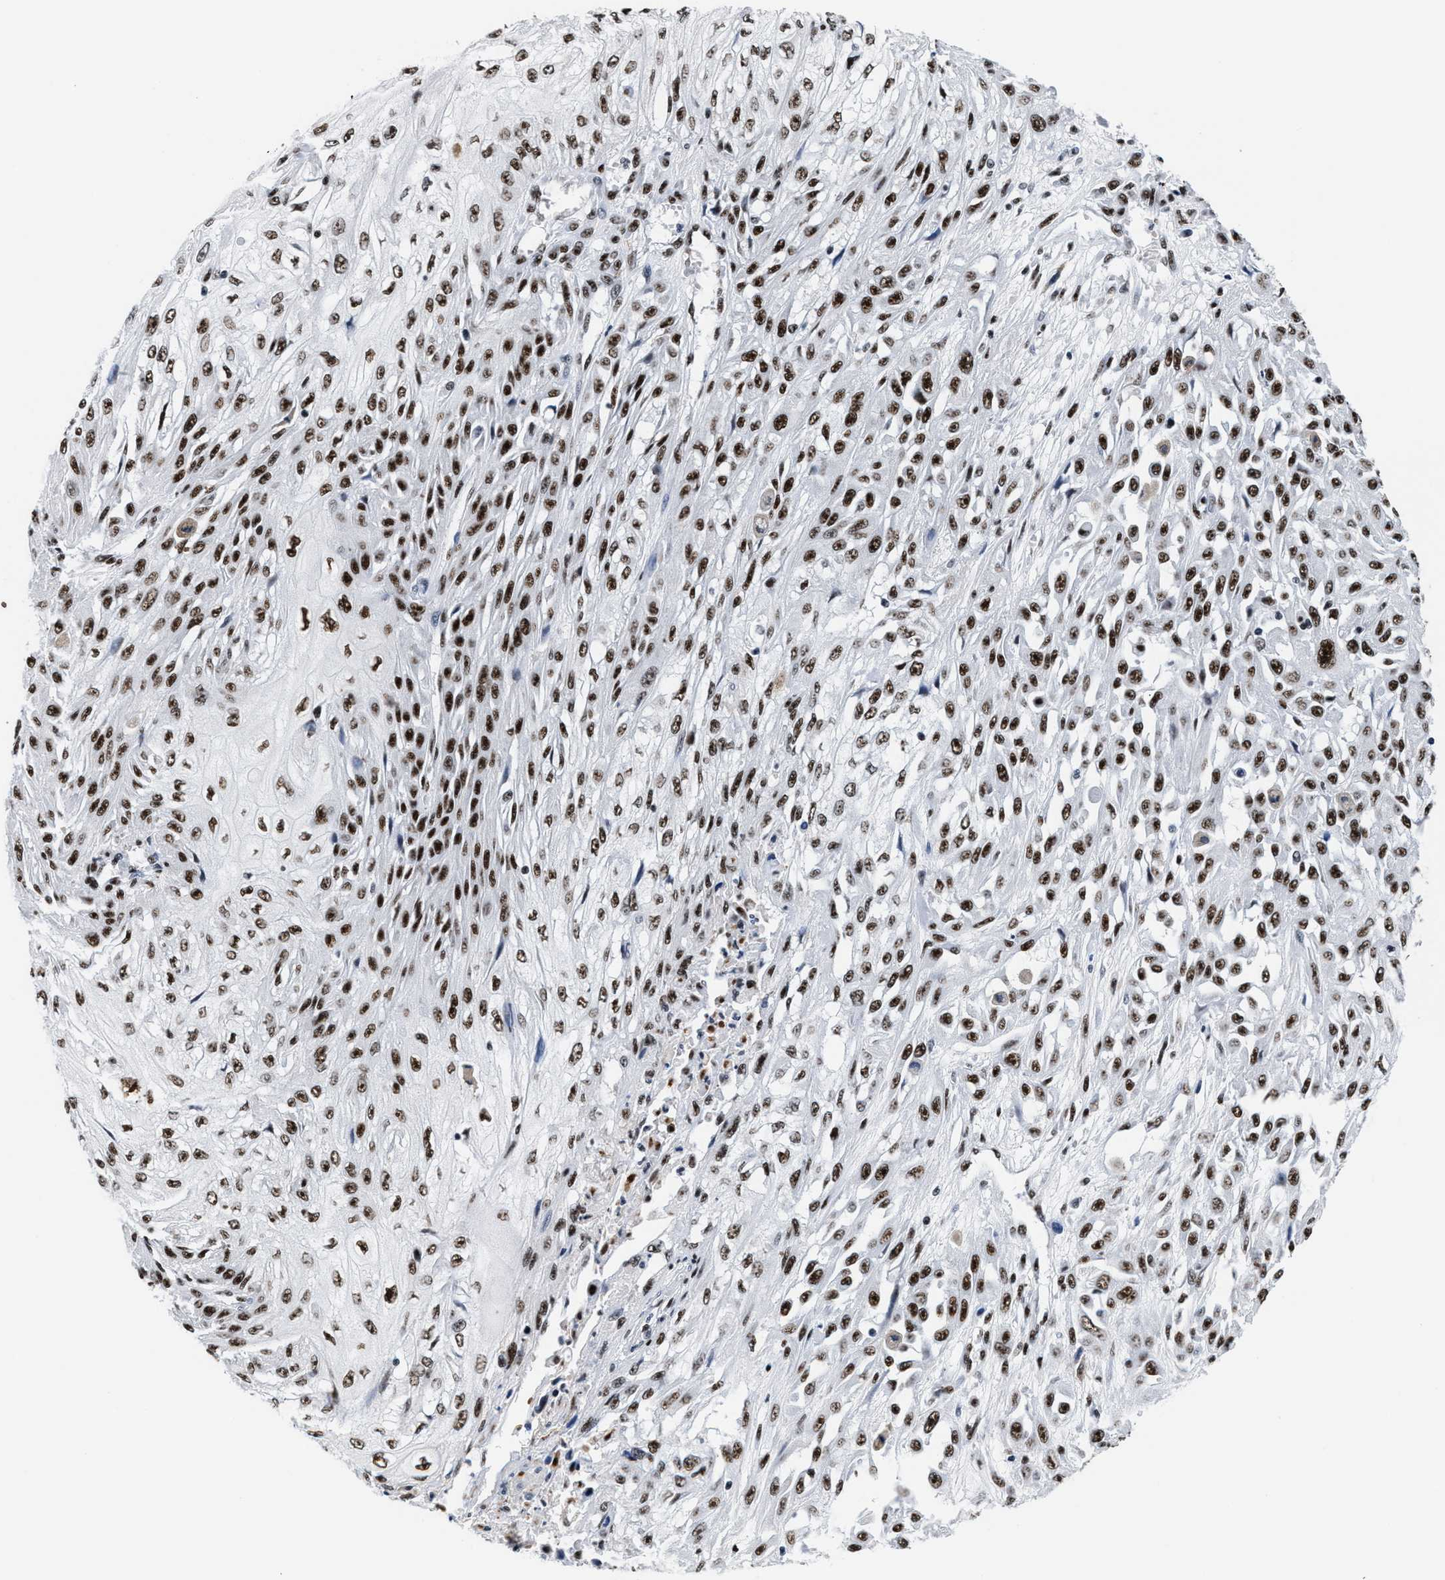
{"staining": {"intensity": "strong", "quantity": ">75%", "location": "nuclear"}, "tissue": "skin cancer", "cell_type": "Tumor cells", "image_type": "cancer", "snomed": [{"axis": "morphology", "description": "Squamous cell carcinoma, NOS"}, {"axis": "morphology", "description": "Squamous cell carcinoma, metastatic, NOS"}, {"axis": "topography", "description": "Skin"}, {"axis": "topography", "description": "Lymph node"}], "caption": "A brown stain highlights strong nuclear expression of a protein in human skin metastatic squamous cell carcinoma tumor cells.", "gene": "RAD50", "patient": {"sex": "male", "age": 75}}